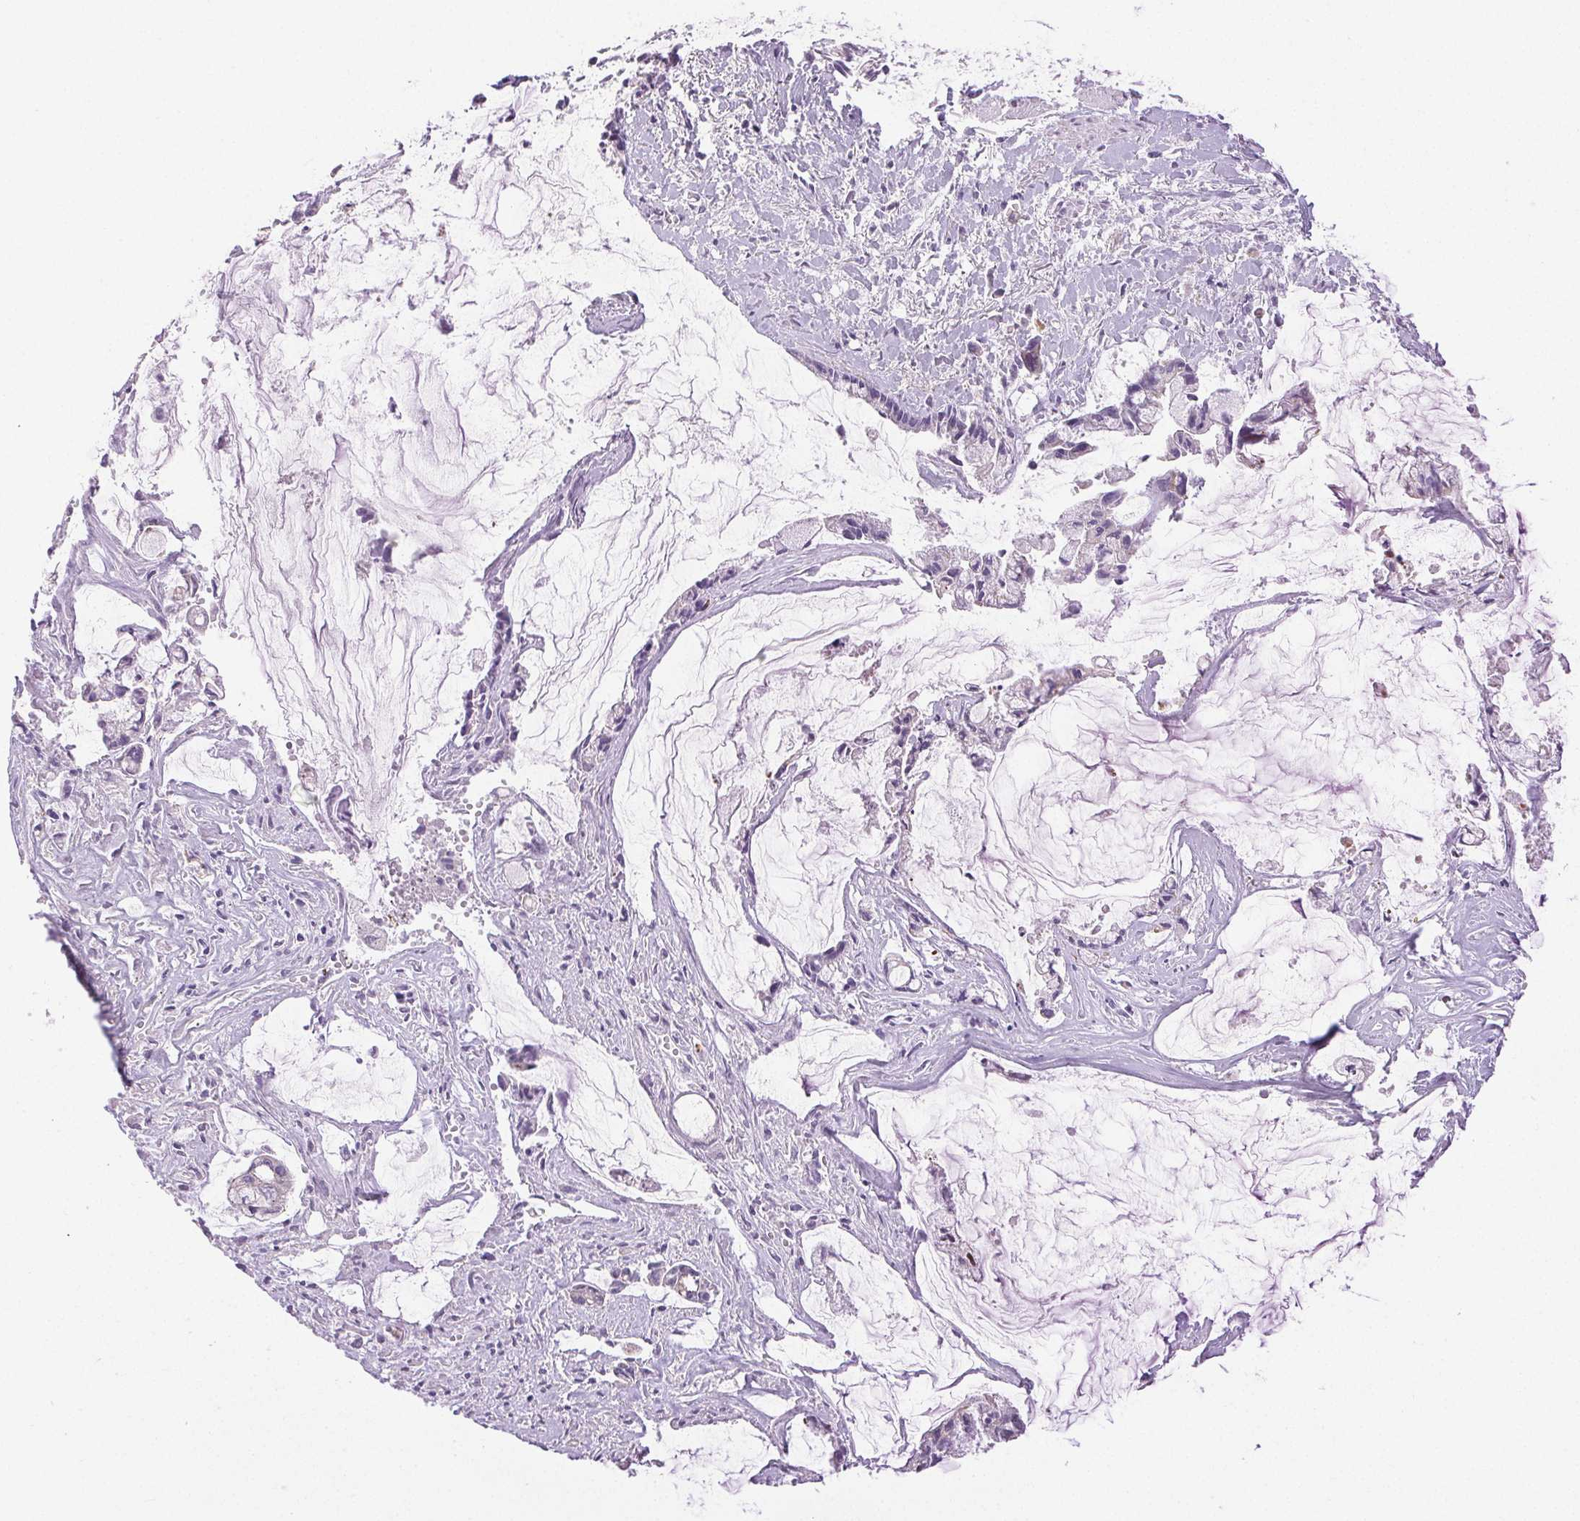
{"staining": {"intensity": "negative", "quantity": "none", "location": "none"}, "tissue": "ovarian cancer", "cell_type": "Tumor cells", "image_type": "cancer", "snomed": [{"axis": "morphology", "description": "Cystadenocarcinoma, mucinous, NOS"}, {"axis": "topography", "description": "Ovary"}], "caption": "IHC micrograph of neoplastic tissue: human ovarian cancer (mucinous cystadenocarcinoma) stained with DAB (3,3'-diaminobenzidine) displays no significant protein expression in tumor cells. (DAB (3,3'-diaminobenzidine) immunohistochemistry (IHC), high magnification).", "gene": "EMX2", "patient": {"sex": "female", "age": 90}}